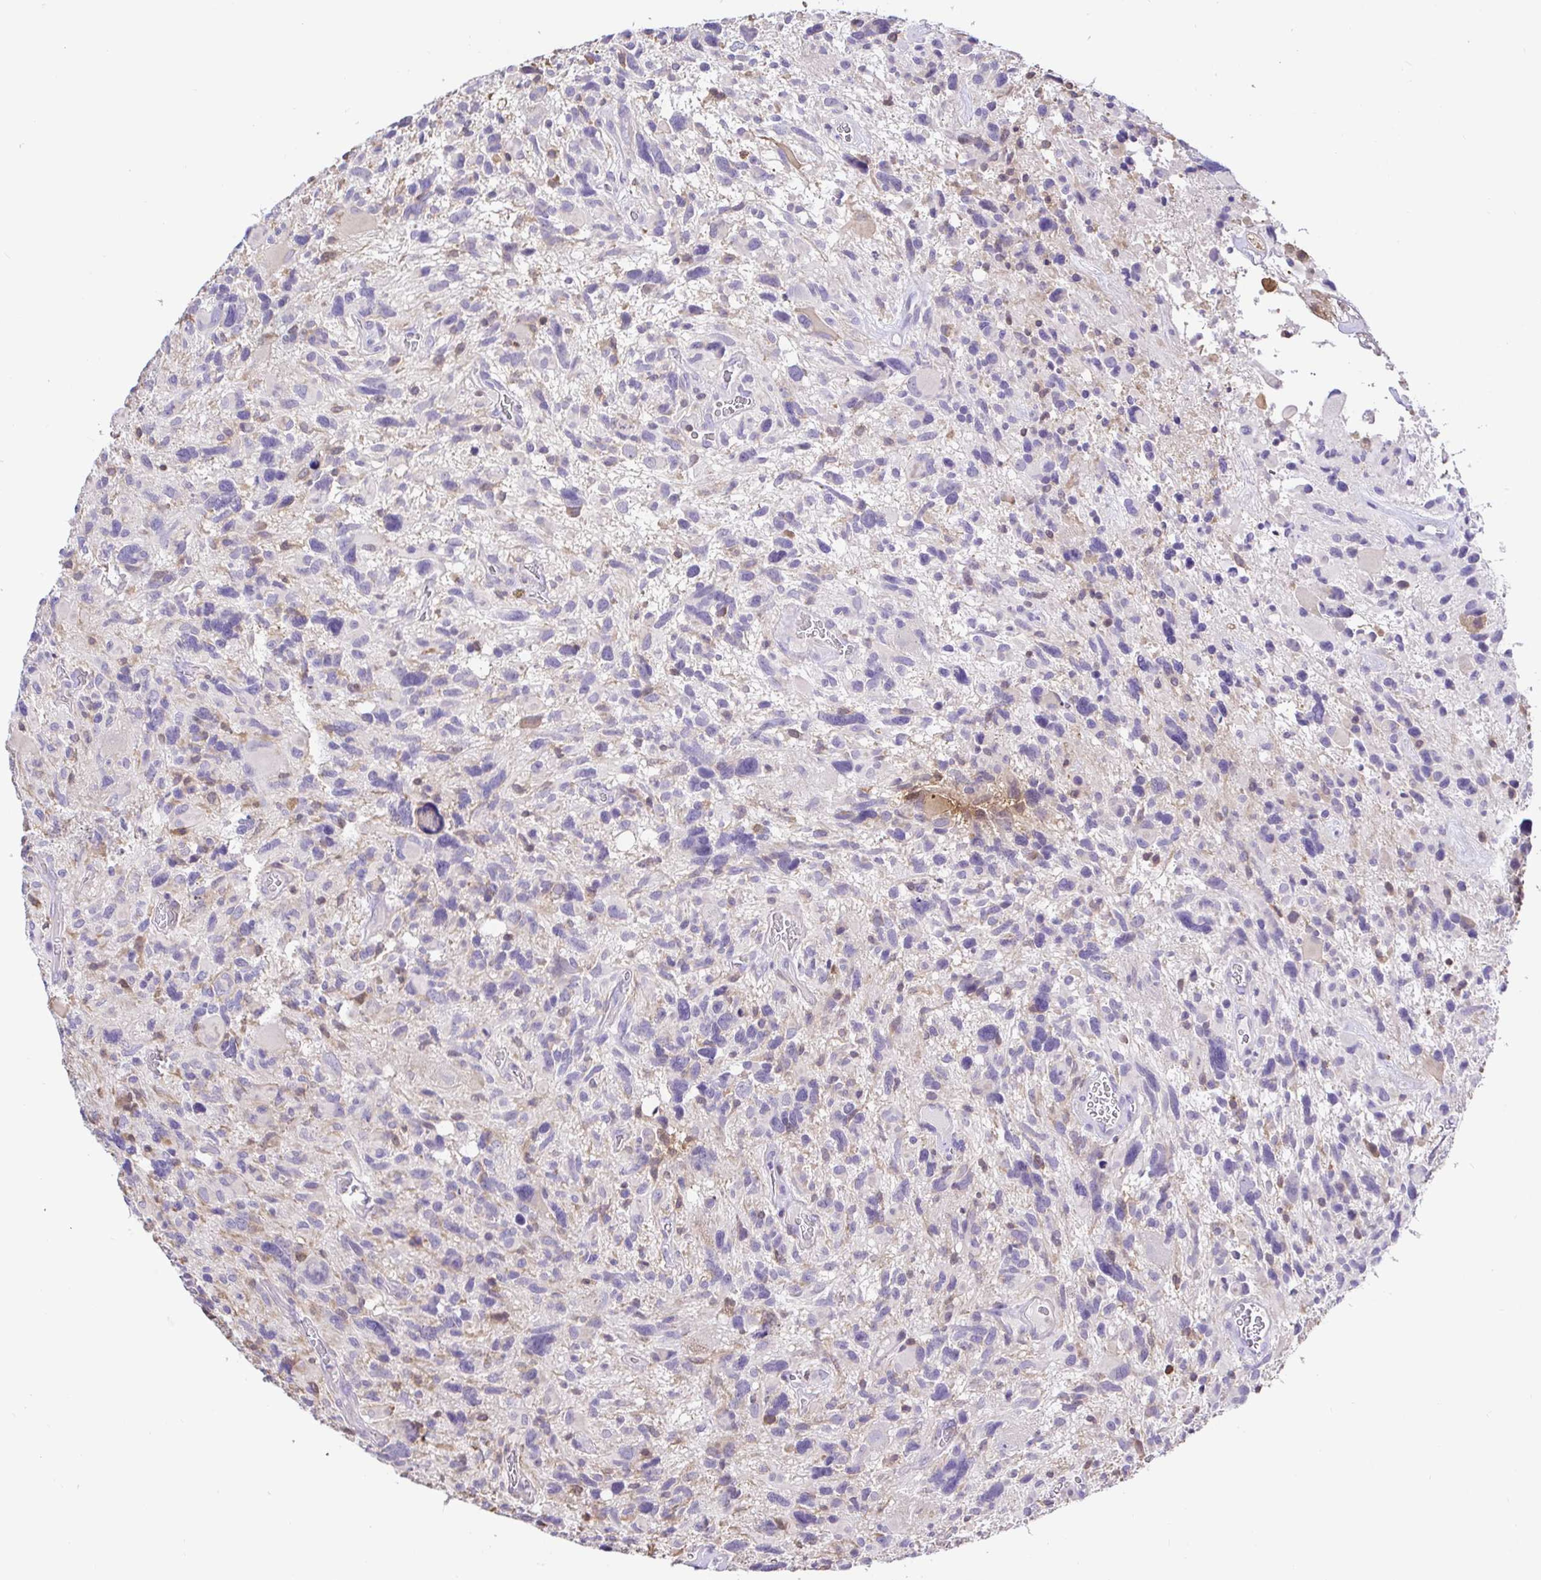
{"staining": {"intensity": "negative", "quantity": "none", "location": "none"}, "tissue": "glioma", "cell_type": "Tumor cells", "image_type": "cancer", "snomed": [{"axis": "morphology", "description": "Glioma, malignant, High grade"}, {"axis": "topography", "description": "Brain"}], "caption": "DAB immunohistochemical staining of malignant glioma (high-grade) shows no significant positivity in tumor cells. (Immunohistochemistry, brightfield microscopy, high magnification).", "gene": "SKAP1", "patient": {"sex": "male", "age": 49}}